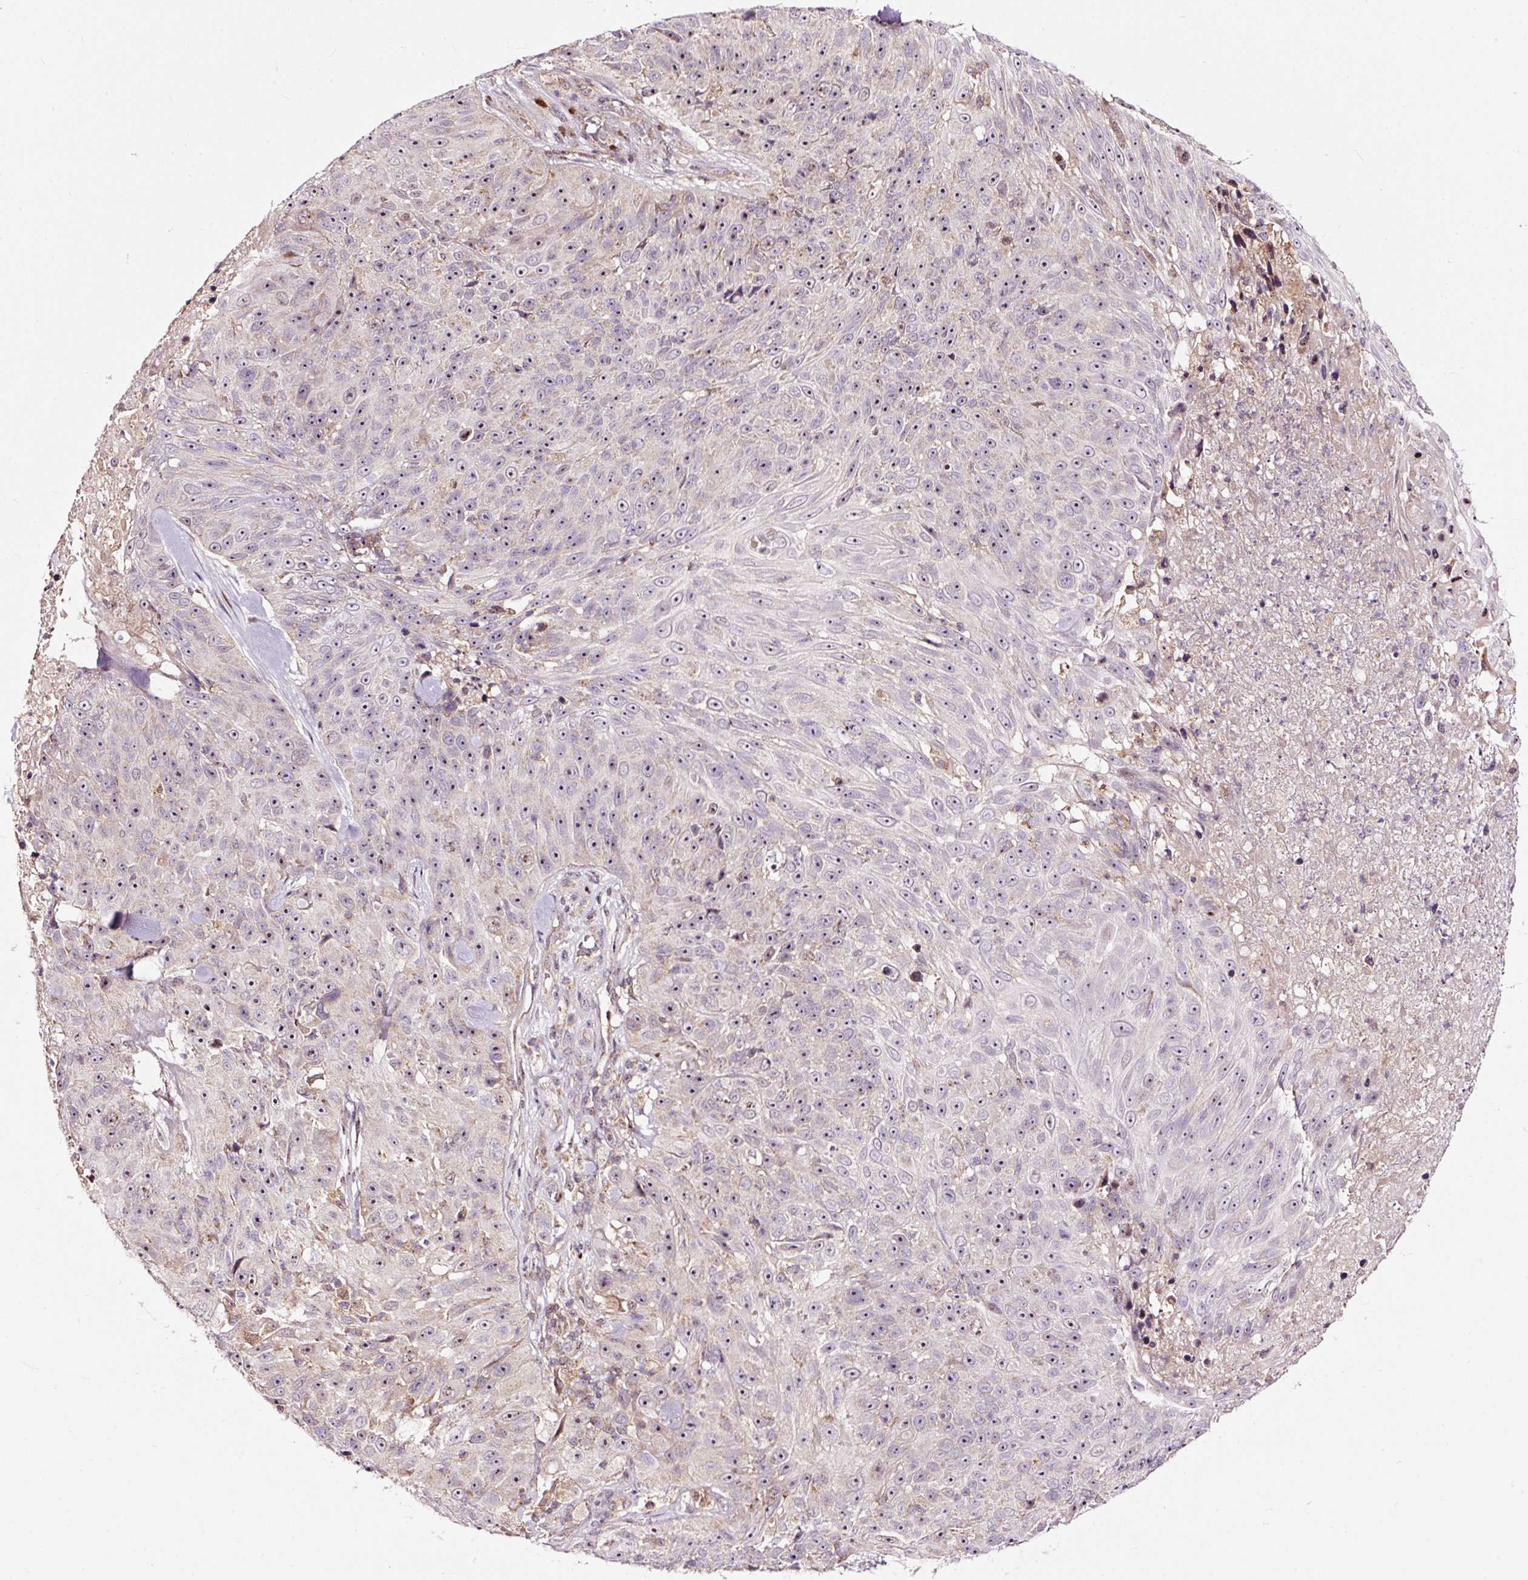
{"staining": {"intensity": "weak", "quantity": ">75%", "location": "nuclear"}, "tissue": "skin cancer", "cell_type": "Tumor cells", "image_type": "cancer", "snomed": [{"axis": "morphology", "description": "Squamous cell carcinoma, NOS"}, {"axis": "topography", "description": "Skin"}], "caption": "Skin cancer (squamous cell carcinoma) stained with DAB (3,3'-diaminobenzidine) immunohistochemistry (IHC) exhibits low levels of weak nuclear staining in approximately >75% of tumor cells.", "gene": "BOLA3", "patient": {"sex": "female", "age": 87}}